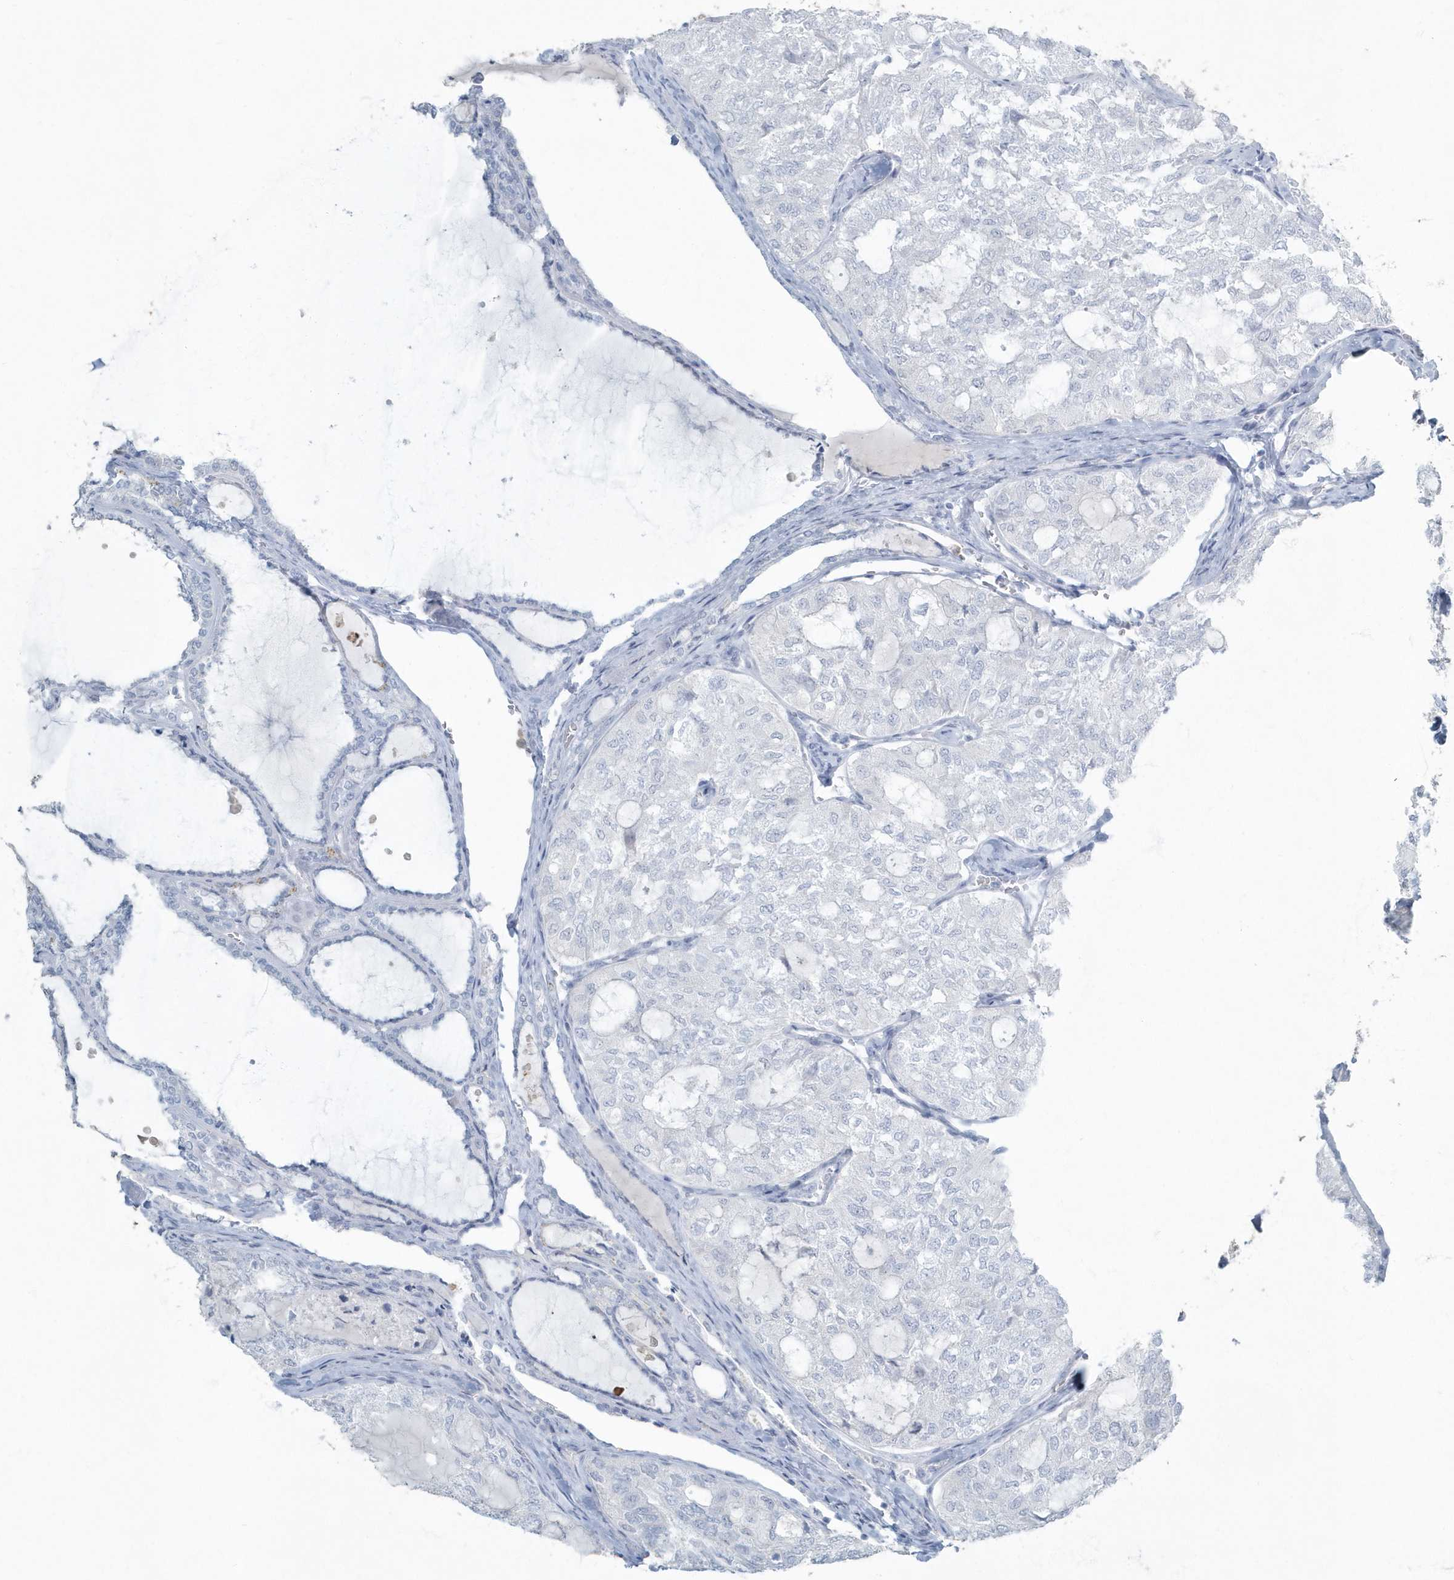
{"staining": {"intensity": "negative", "quantity": "none", "location": "none"}, "tissue": "thyroid cancer", "cell_type": "Tumor cells", "image_type": "cancer", "snomed": [{"axis": "morphology", "description": "Follicular adenoma carcinoma, NOS"}, {"axis": "topography", "description": "Thyroid gland"}], "caption": "Photomicrograph shows no significant protein staining in tumor cells of thyroid follicular adenoma carcinoma. (DAB (3,3'-diaminobenzidine) immunohistochemistry, high magnification).", "gene": "MYOT", "patient": {"sex": "male", "age": 75}}